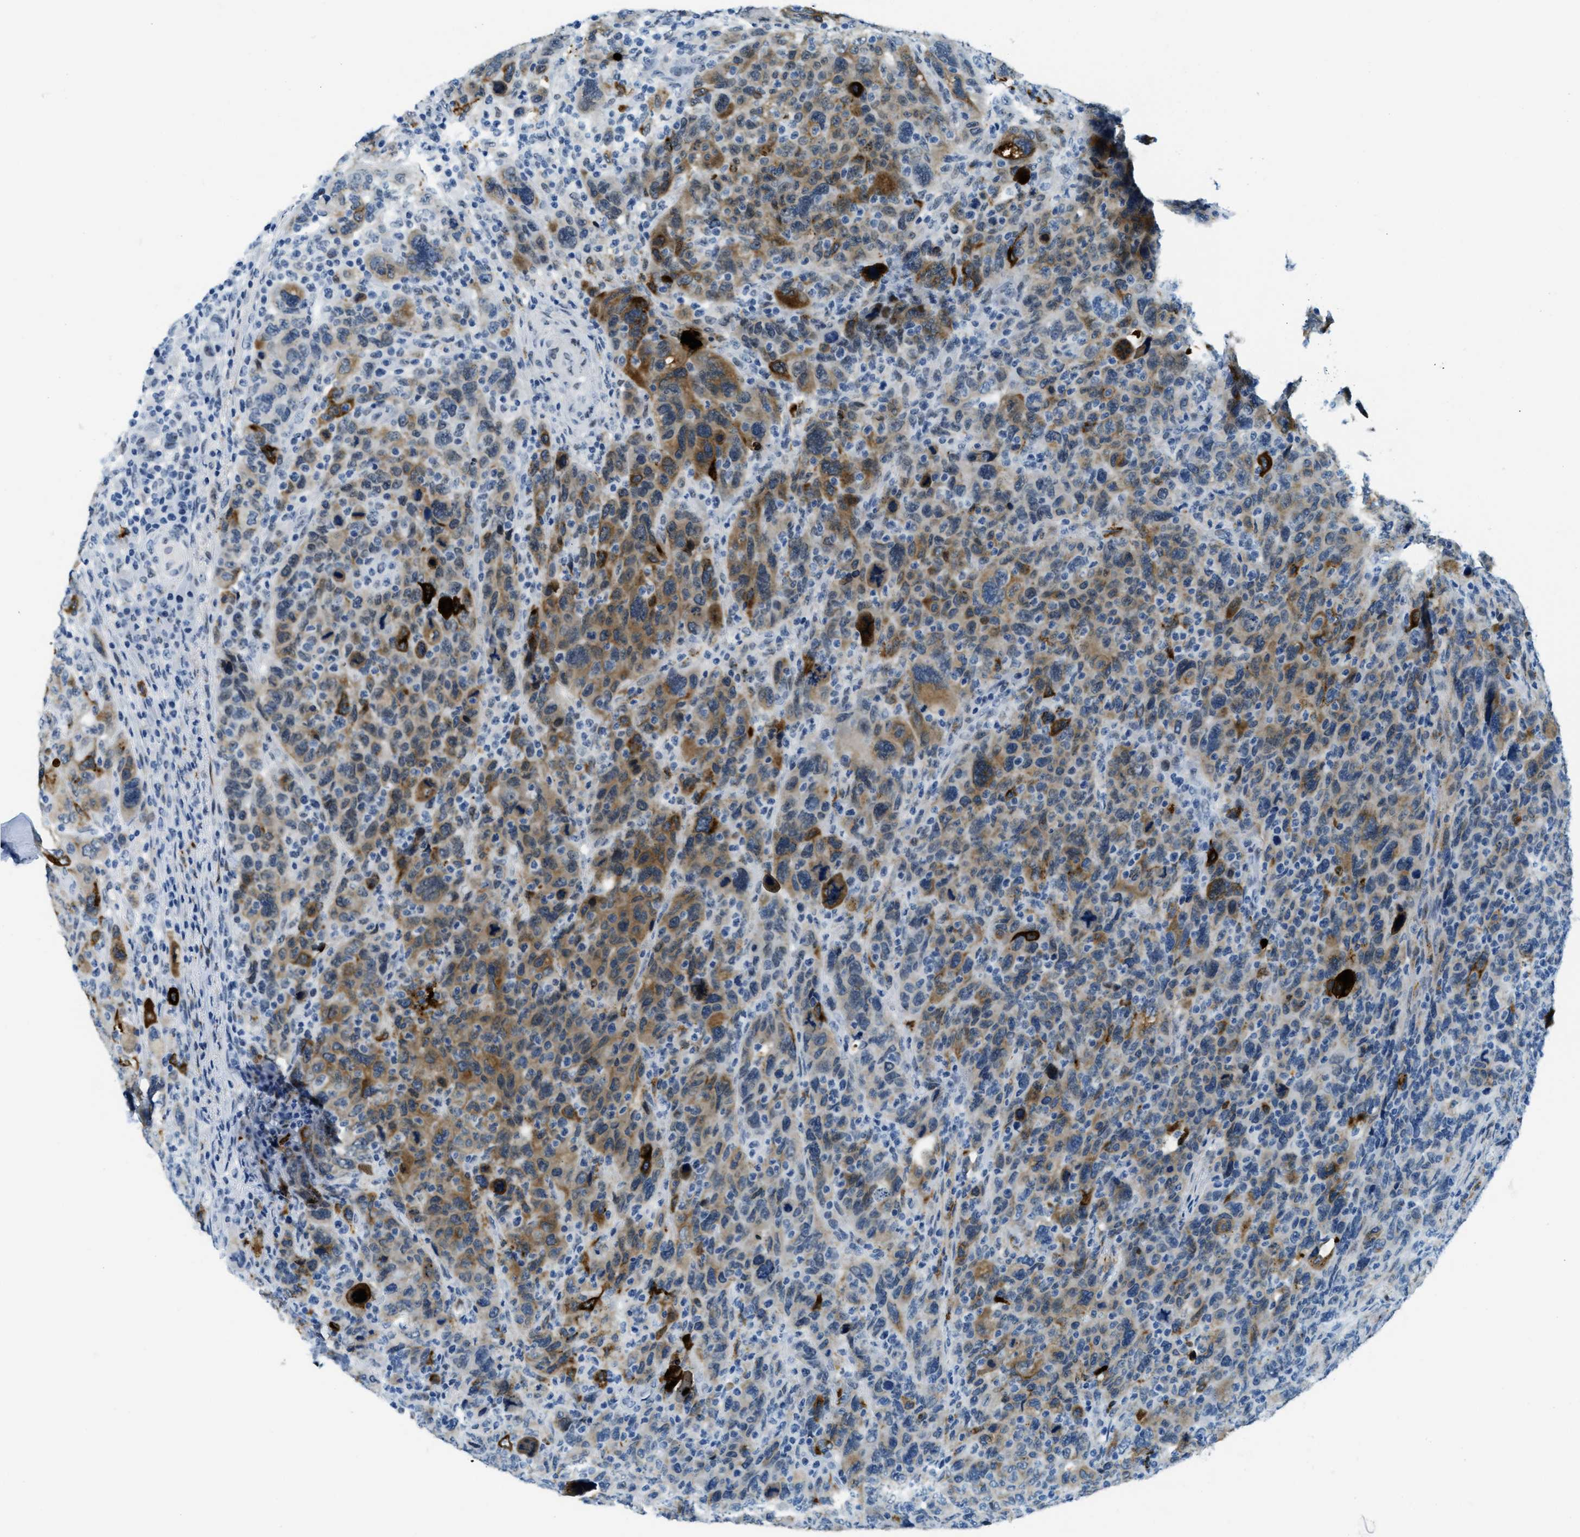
{"staining": {"intensity": "moderate", "quantity": "25%-75%", "location": "cytoplasmic/membranous"}, "tissue": "breast cancer", "cell_type": "Tumor cells", "image_type": "cancer", "snomed": [{"axis": "morphology", "description": "Duct carcinoma"}, {"axis": "topography", "description": "Breast"}], "caption": "Immunohistochemical staining of breast cancer (infiltrating ductal carcinoma) exhibits moderate cytoplasmic/membranous protein expression in approximately 25%-75% of tumor cells. The protein of interest is shown in brown color, while the nuclei are stained blue.", "gene": "PLA2G2A", "patient": {"sex": "female", "age": 37}}